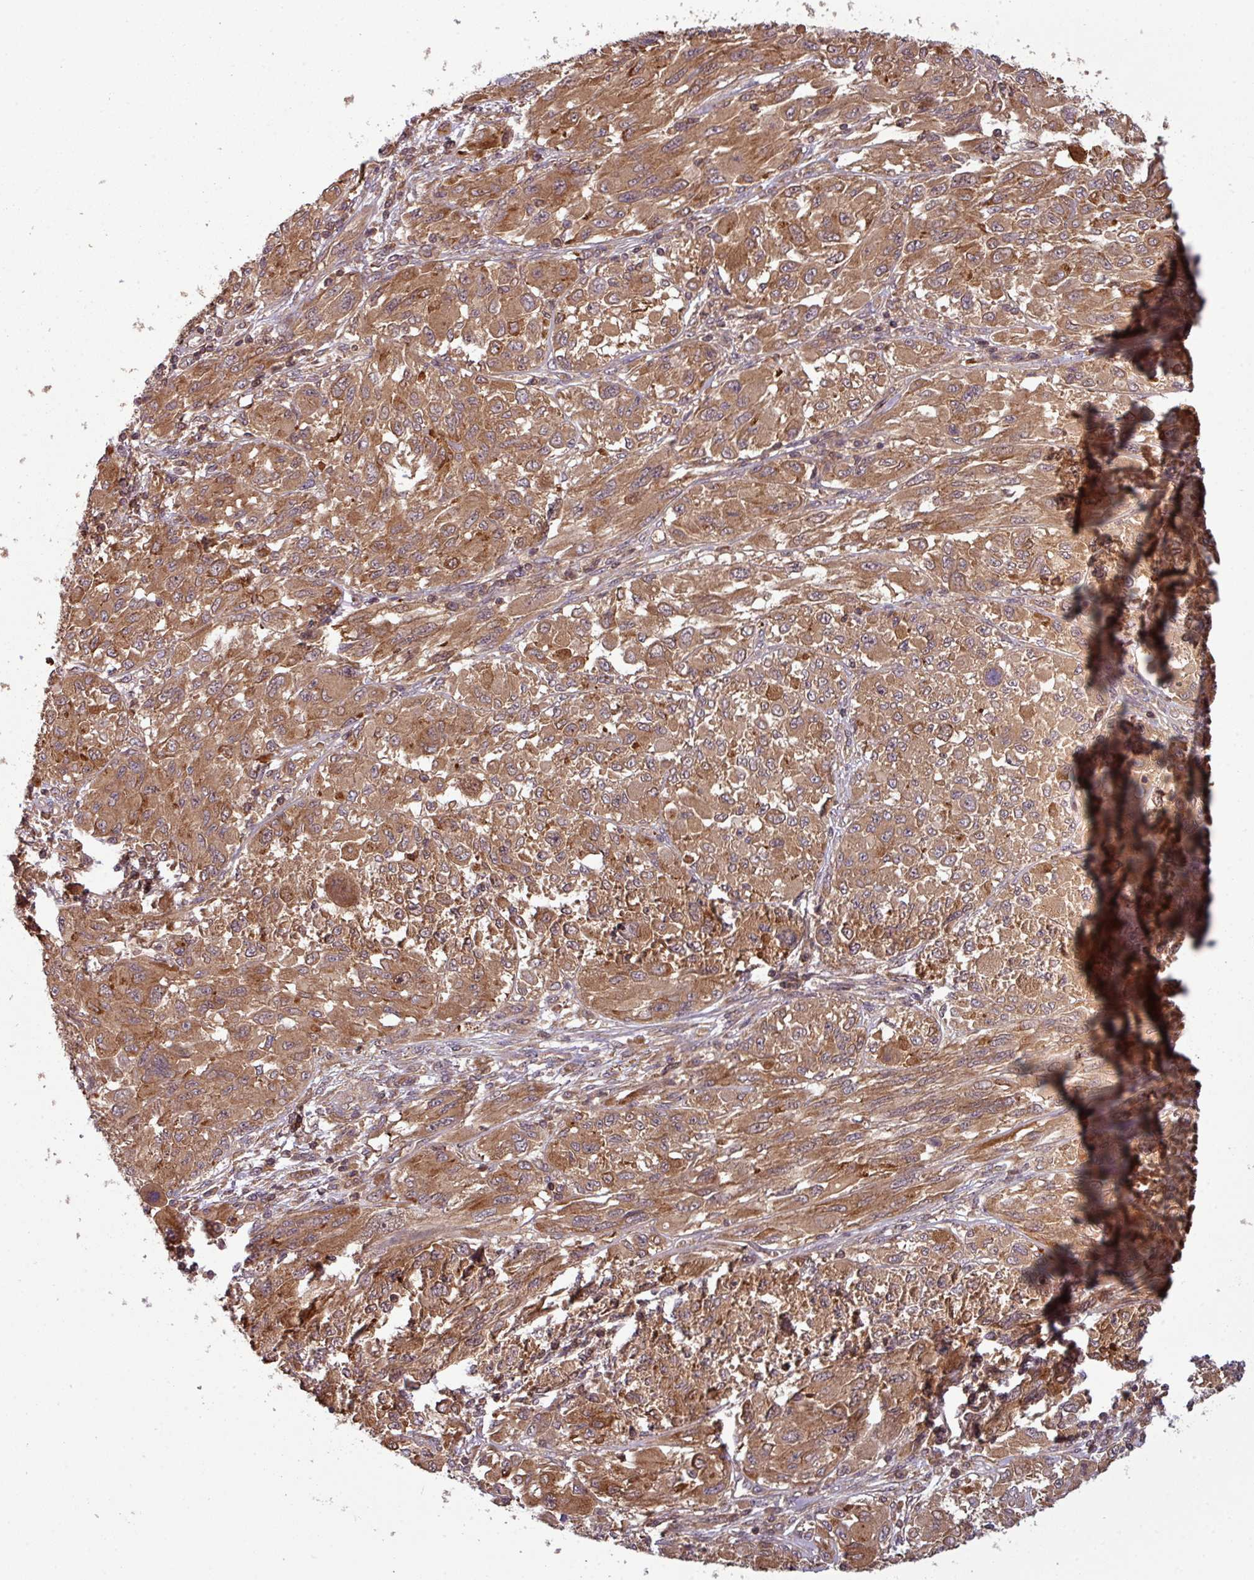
{"staining": {"intensity": "moderate", "quantity": ">75%", "location": "cytoplasmic/membranous"}, "tissue": "melanoma", "cell_type": "Tumor cells", "image_type": "cancer", "snomed": [{"axis": "morphology", "description": "Malignant melanoma, NOS"}, {"axis": "topography", "description": "Skin"}], "caption": "IHC (DAB) staining of malignant melanoma displays moderate cytoplasmic/membranous protein positivity in about >75% of tumor cells.", "gene": "GSKIP", "patient": {"sex": "female", "age": 91}}